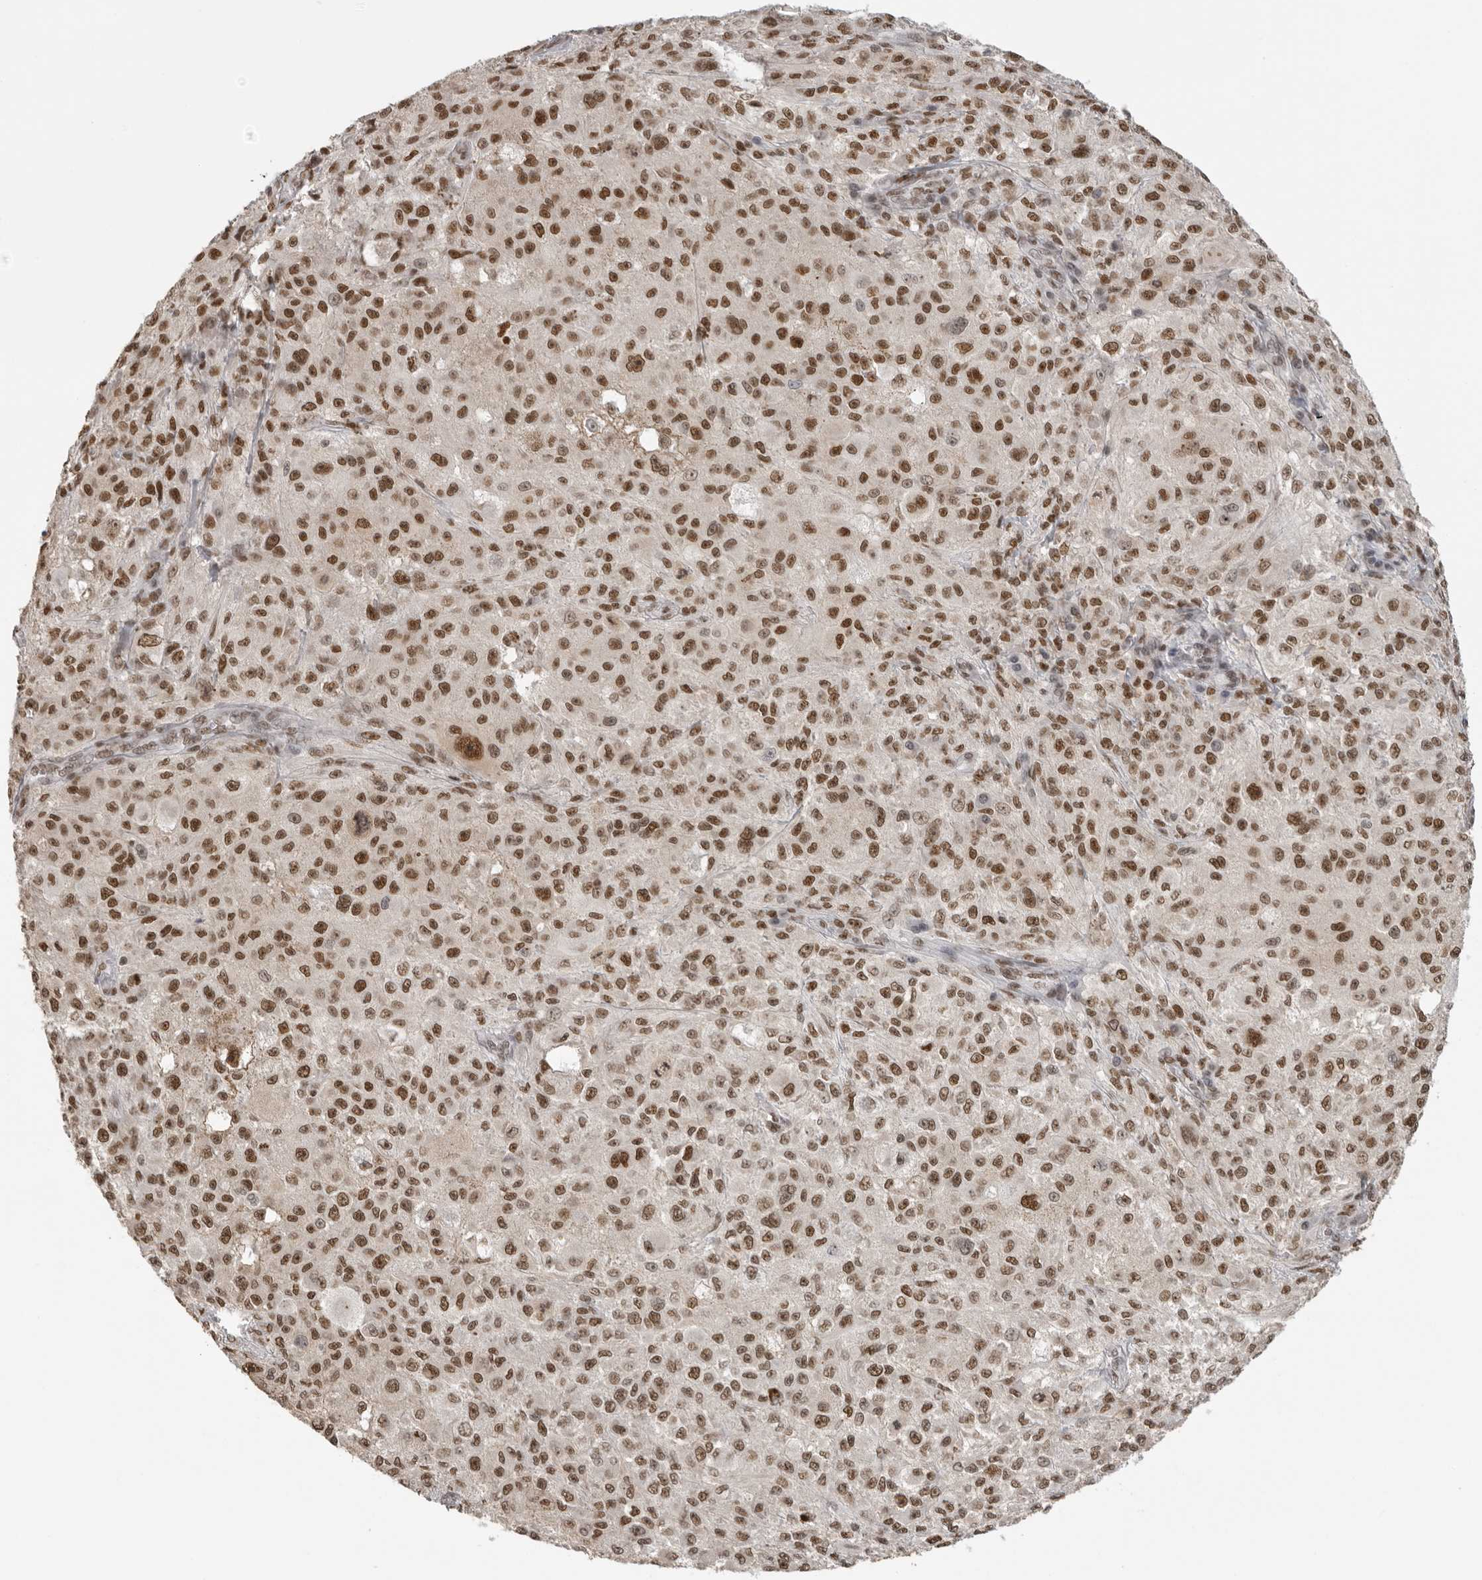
{"staining": {"intensity": "strong", "quantity": ">75%", "location": "nuclear"}, "tissue": "melanoma", "cell_type": "Tumor cells", "image_type": "cancer", "snomed": [{"axis": "morphology", "description": "Necrosis, NOS"}, {"axis": "morphology", "description": "Malignant melanoma, NOS"}, {"axis": "topography", "description": "Skin"}], "caption": "Melanoma stained with immunohistochemistry (IHC) shows strong nuclear expression in about >75% of tumor cells.", "gene": "RPA2", "patient": {"sex": "female", "age": 87}}